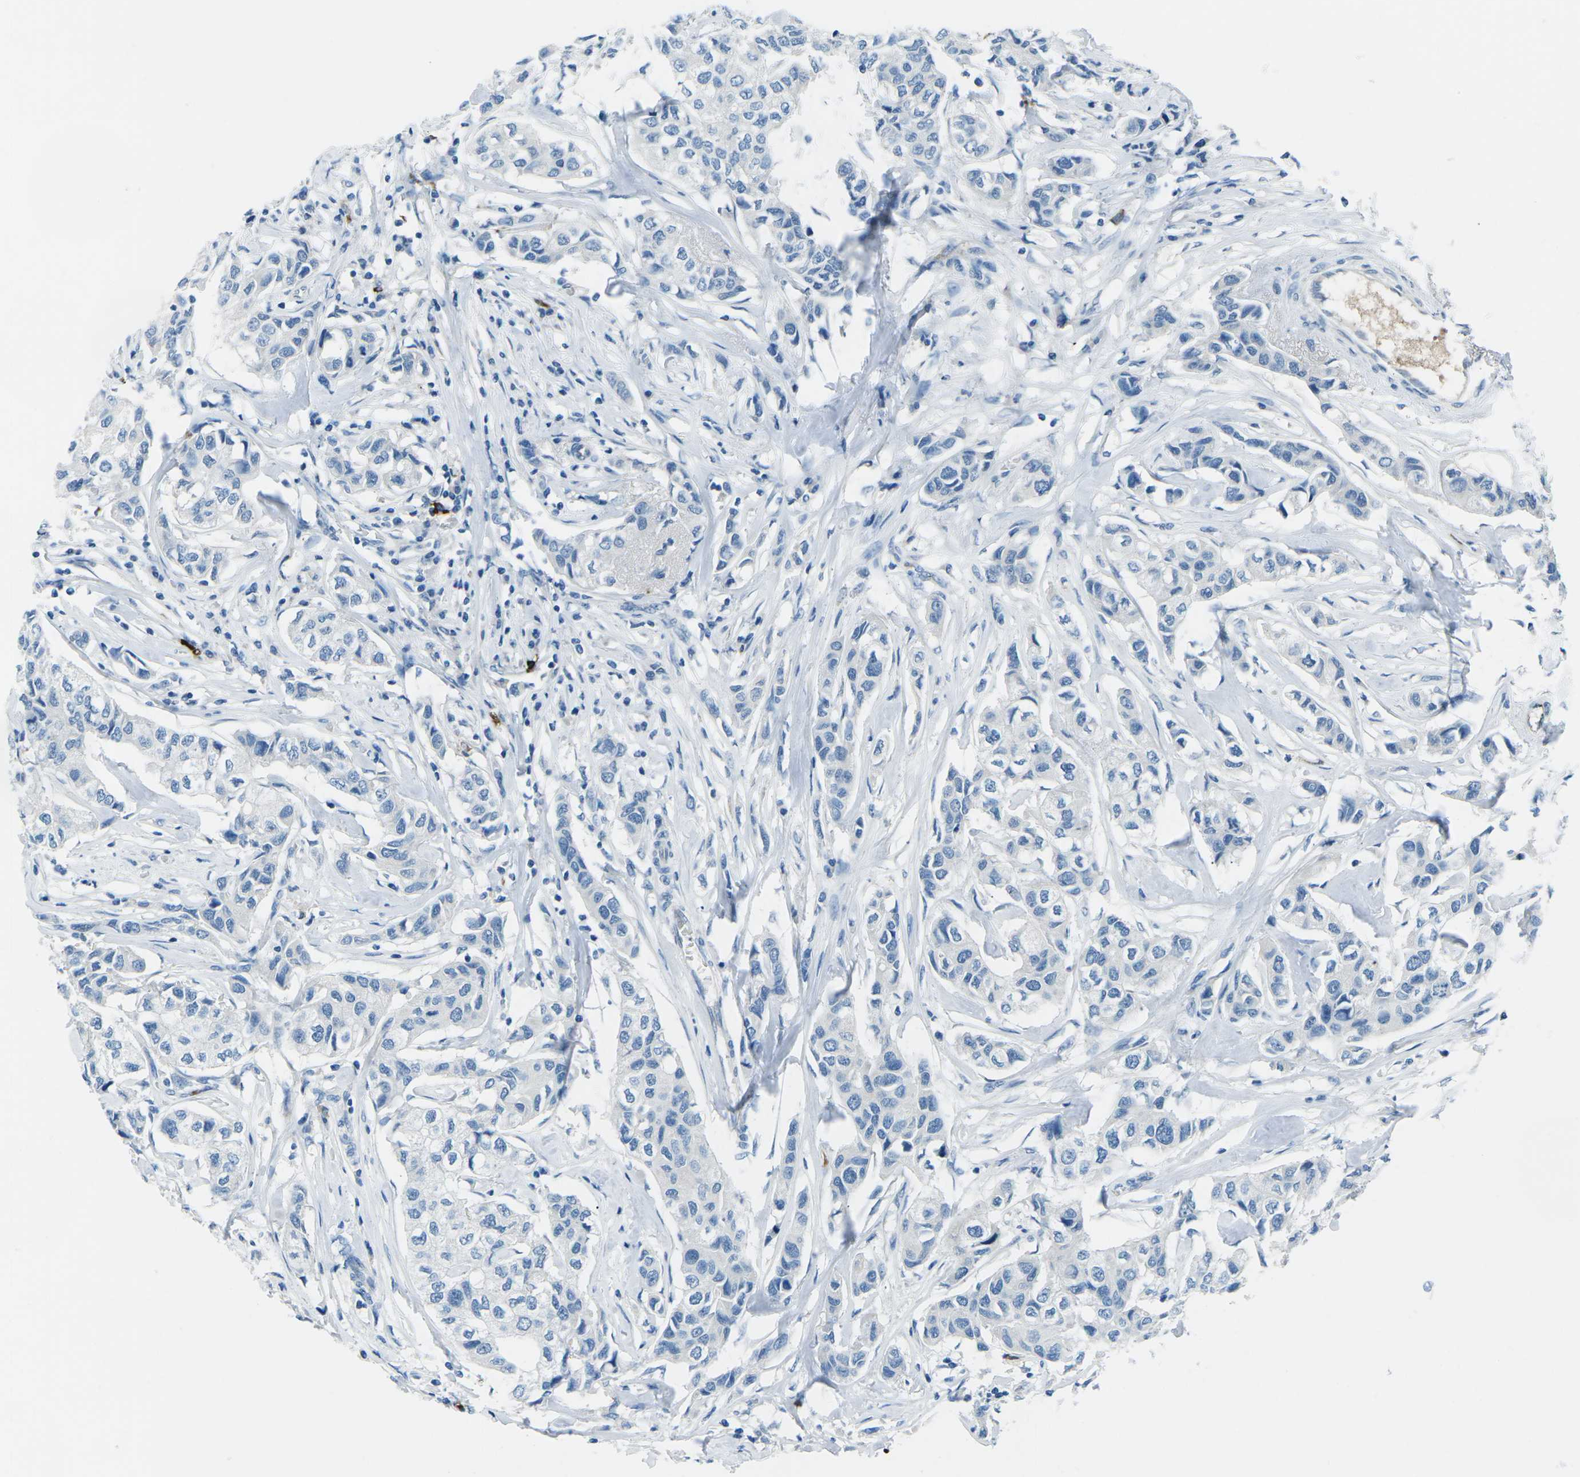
{"staining": {"intensity": "negative", "quantity": "none", "location": "none"}, "tissue": "breast cancer", "cell_type": "Tumor cells", "image_type": "cancer", "snomed": [{"axis": "morphology", "description": "Duct carcinoma"}, {"axis": "topography", "description": "Breast"}], "caption": "Tumor cells show no significant positivity in breast cancer (invasive ductal carcinoma). (Stains: DAB (3,3'-diaminobenzidine) immunohistochemistry (IHC) with hematoxylin counter stain, Microscopy: brightfield microscopy at high magnification).", "gene": "FCN1", "patient": {"sex": "female", "age": 80}}